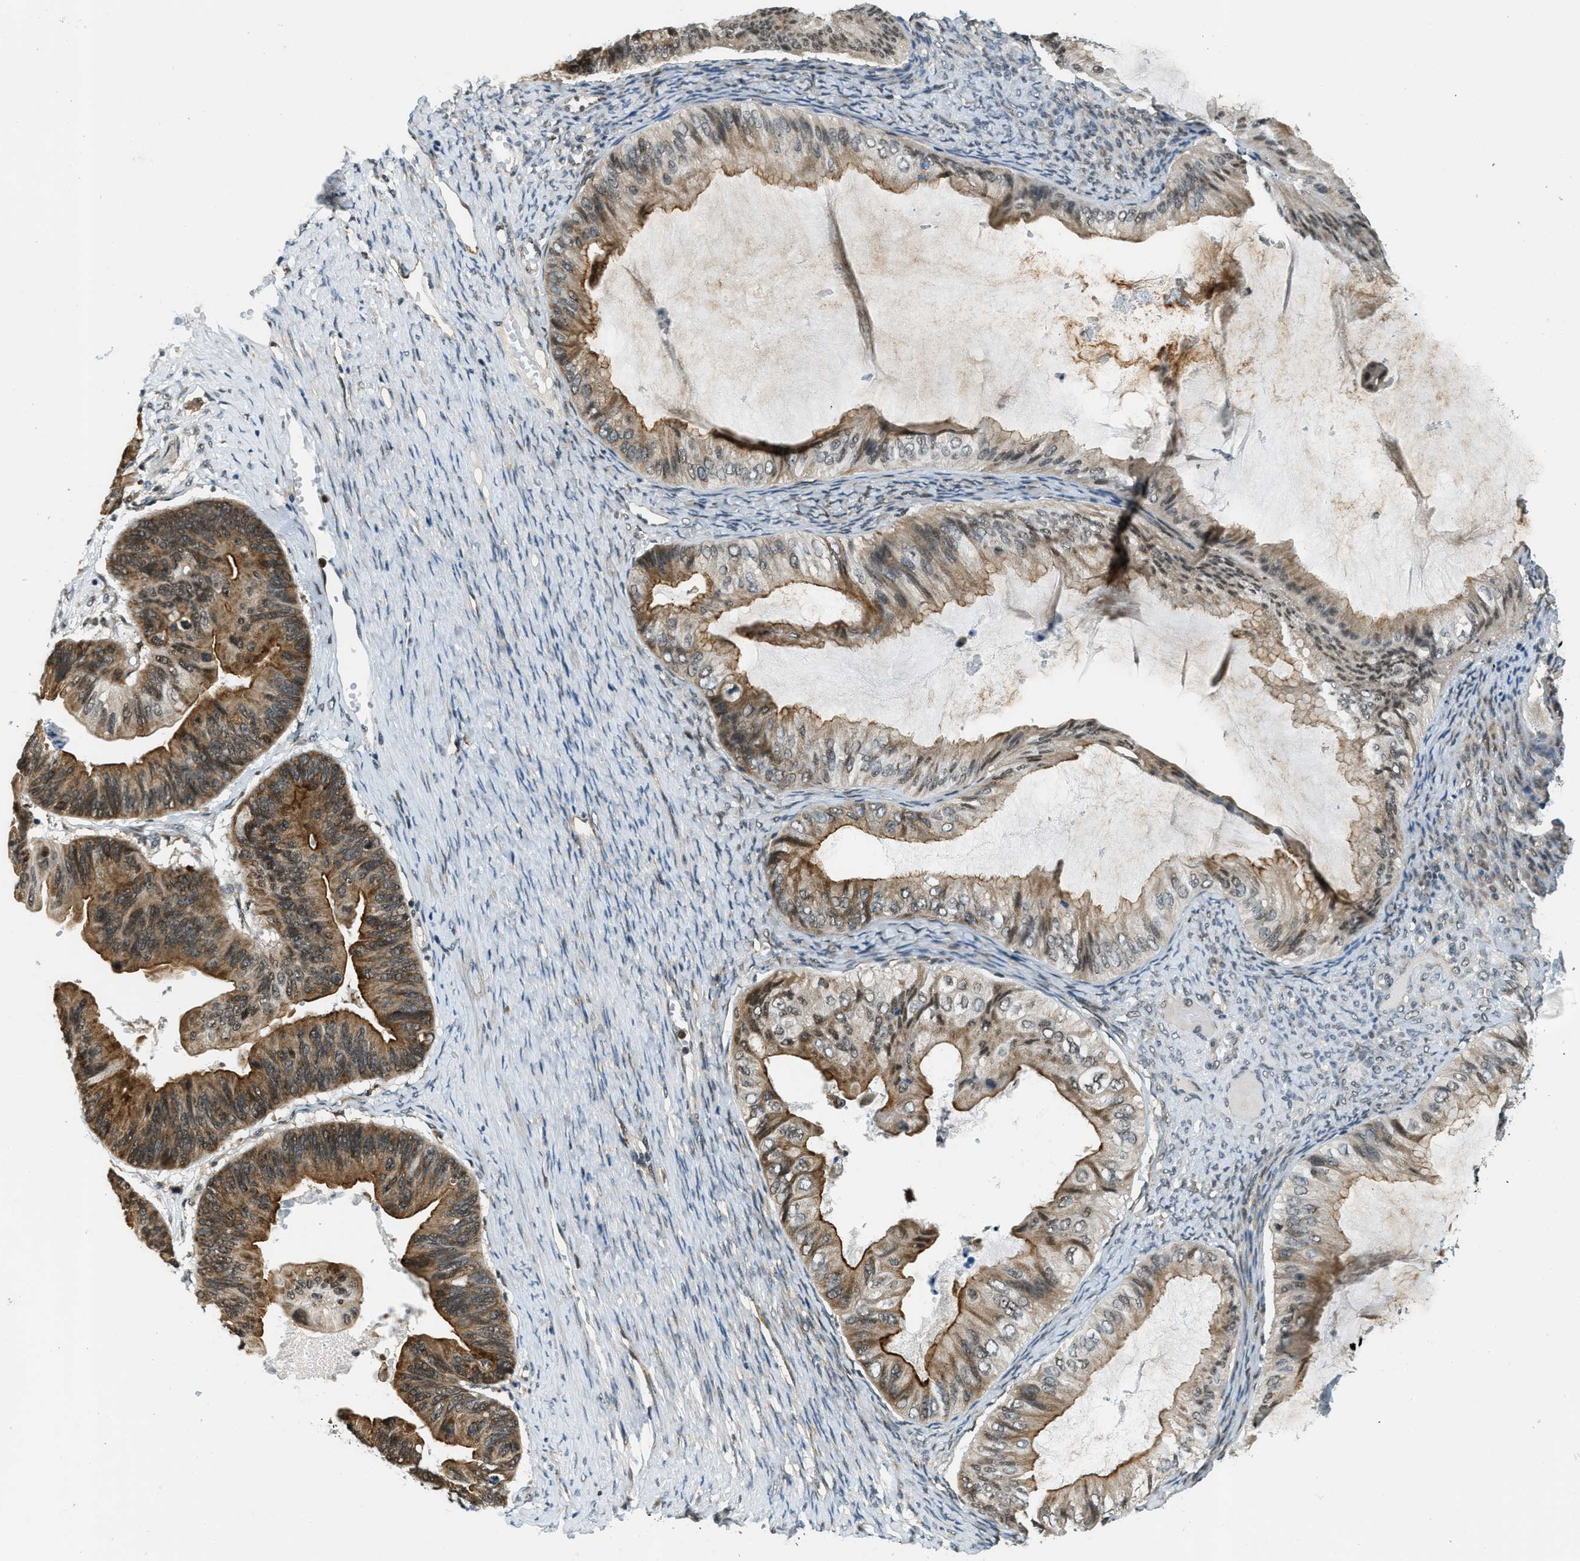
{"staining": {"intensity": "moderate", "quantity": ">75%", "location": "cytoplasmic/membranous"}, "tissue": "ovarian cancer", "cell_type": "Tumor cells", "image_type": "cancer", "snomed": [{"axis": "morphology", "description": "Cystadenocarcinoma, mucinous, NOS"}, {"axis": "topography", "description": "Ovary"}], "caption": "Immunohistochemical staining of ovarian cancer (mucinous cystadenocarcinoma) reveals moderate cytoplasmic/membranous protein expression in approximately >75% of tumor cells.", "gene": "RAB11FIP1", "patient": {"sex": "female", "age": 61}}